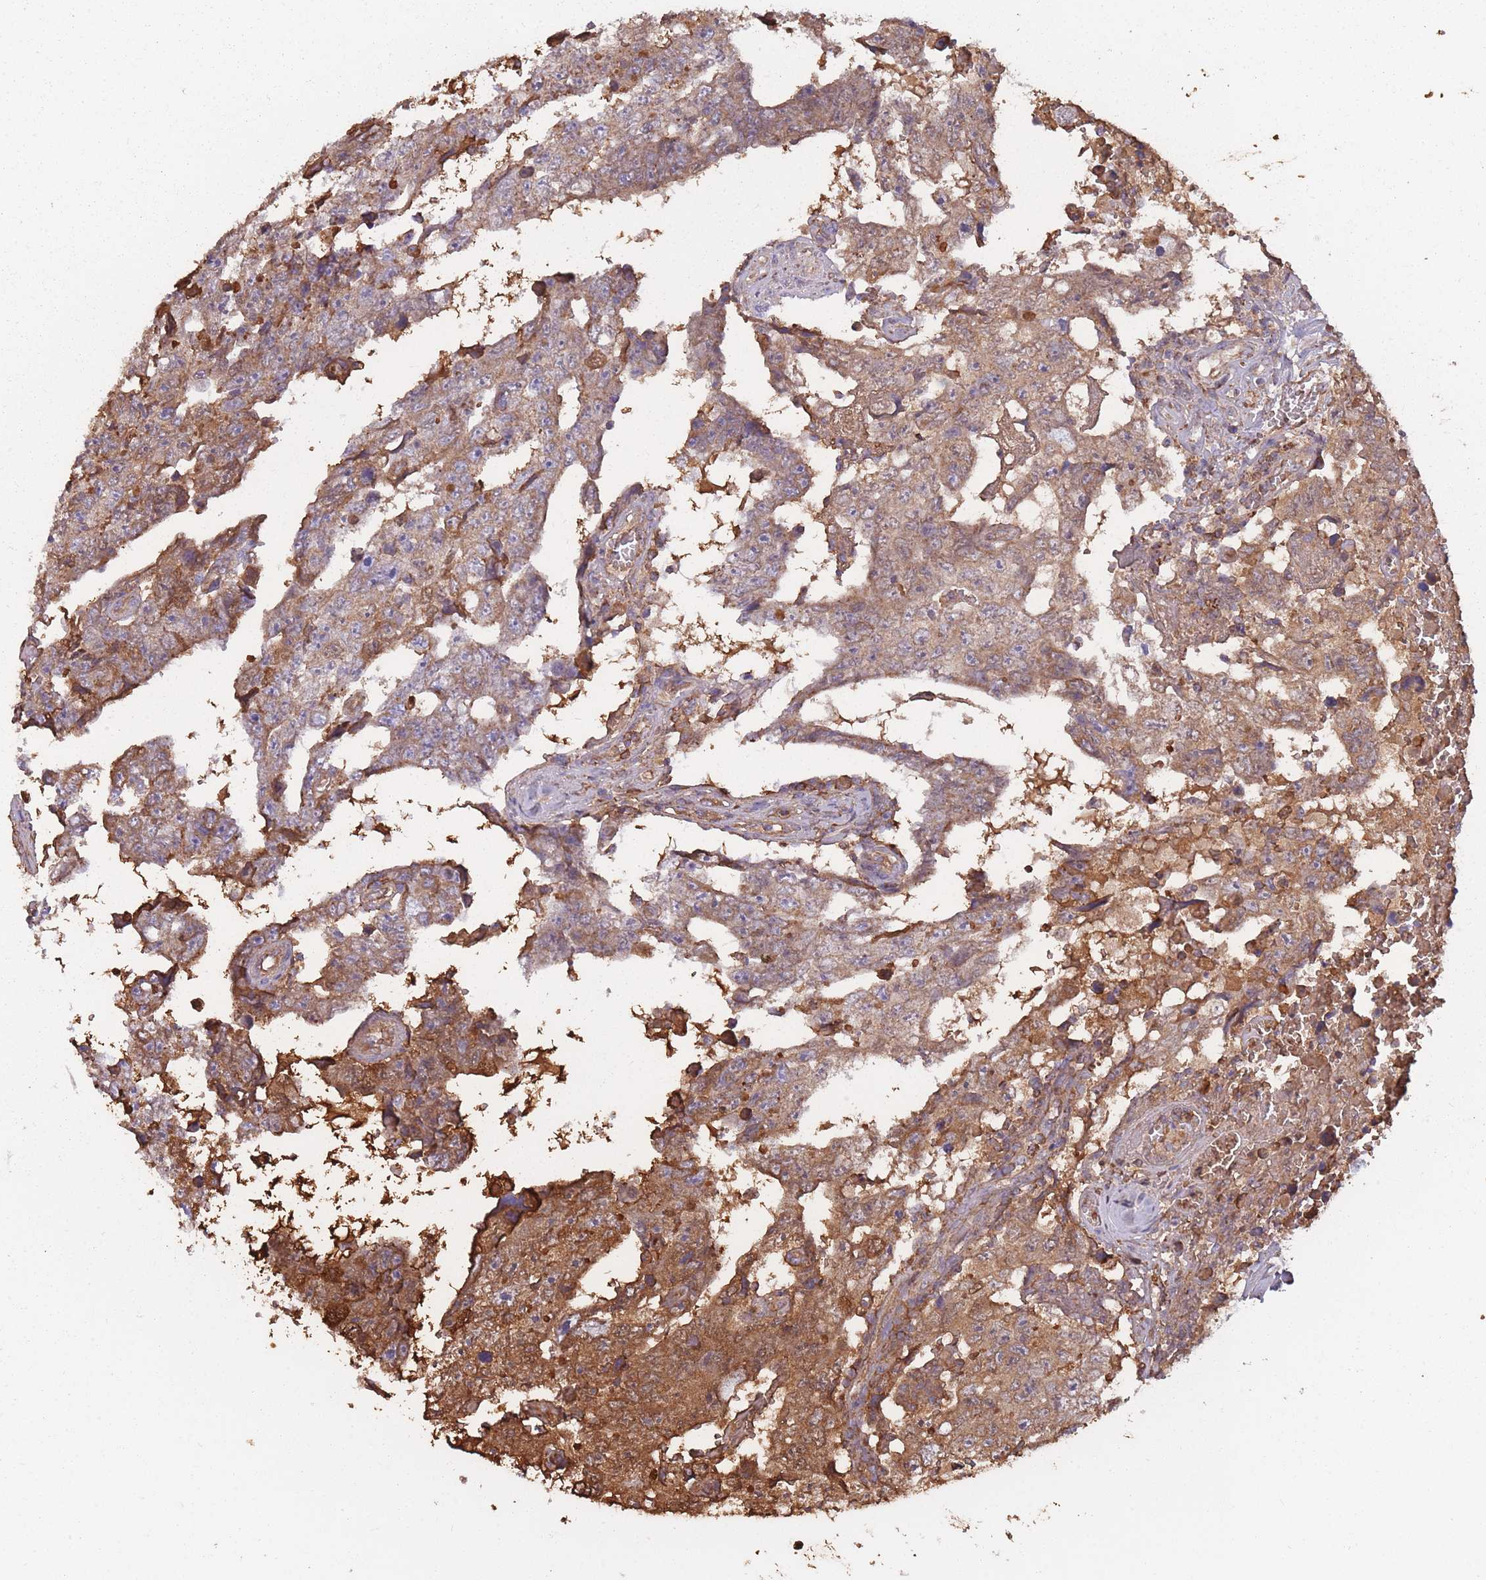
{"staining": {"intensity": "moderate", "quantity": ">75%", "location": "cytoplasmic/membranous"}, "tissue": "testis cancer", "cell_type": "Tumor cells", "image_type": "cancer", "snomed": [{"axis": "morphology", "description": "Carcinoma, Embryonal, NOS"}, {"axis": "topography", "description": "Testis"}], "caption": "An IHC image of tumor tissue is shown. Protein staining in brown labels moderate cytoplasmic/membranous positivity in testis embryonal carcinoma within tumor cells.", "gene": "KAT2A", "patient": {"sex": "male", "age": 25}}